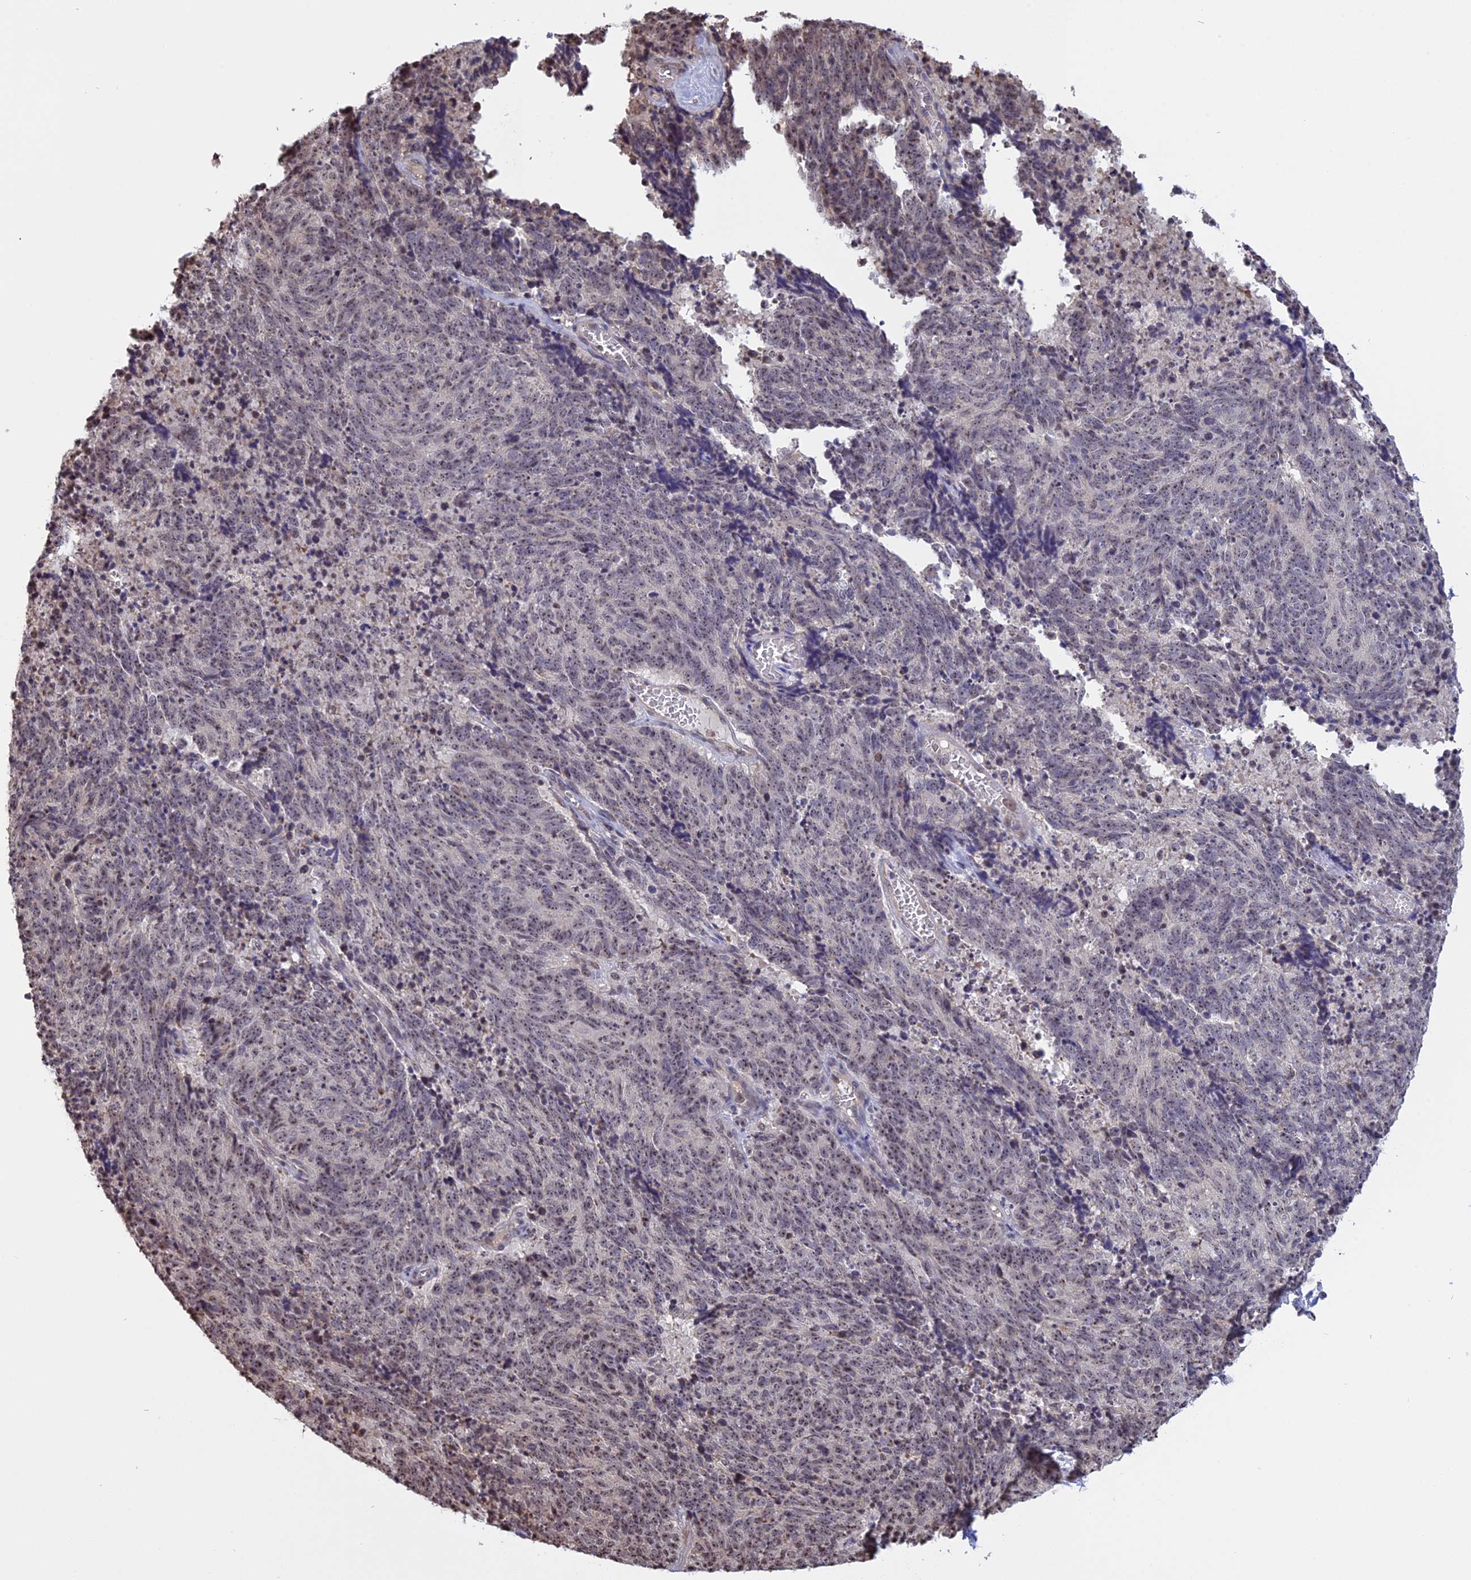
{"staining": {"intensity": "weak", "quantity": "<25%", "location": "nuclear"}, "tissue": "cervical cancer", "cell_type": "Tumor cells", "image_type": "cancer", "snomed": [{"axis": "morphology", "description": "Squamous cell carcinoma, NOS"}, {"axis": "topography", "description": "Cervix"}], "caption": "There is no significant expression in tumor cells of cervical cancer (squamous cell carcinoma). (IHC, brightfield microscopy, high magnification).", "gene": "MGA", "patient": {"sex": "female", "age": 29}}